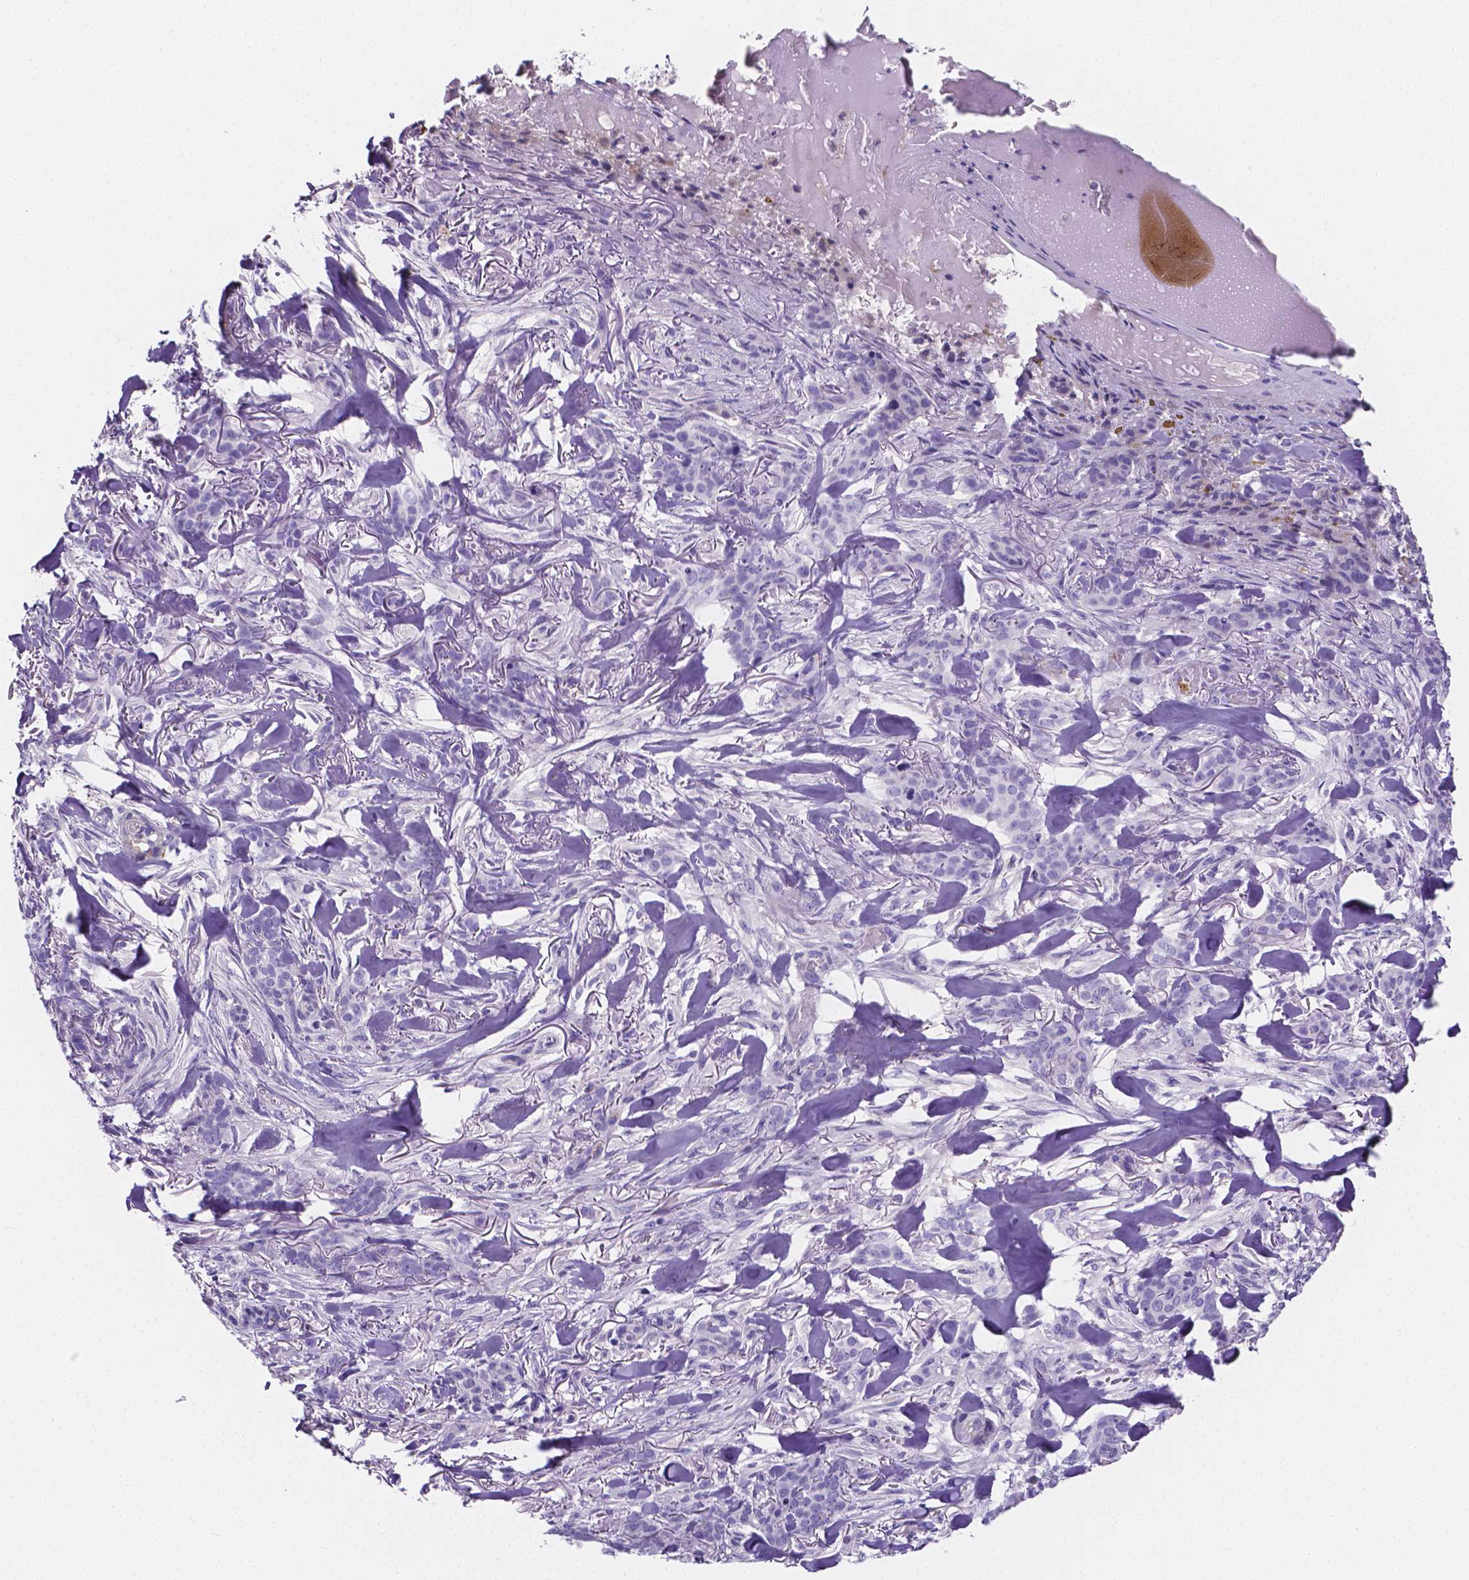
{"staining": {"intensity": "negative", "quantity": "none", "location": "none"}, "tissue": "skin cancer", "cell_type": "Tumor cells", "image_type": "cancer", "snomed": [{"axis": "morphology", "description": "Basal cell carcinoma"}, {"axis": "topography", "description": "Skin"}], "caption": "Skin cancer stained for a protein using immunohistochemistry (IHC) demonstrates no expression tumor cells.", "gene": "NRGN", "patient": {"sex": "female", "age": 61}}